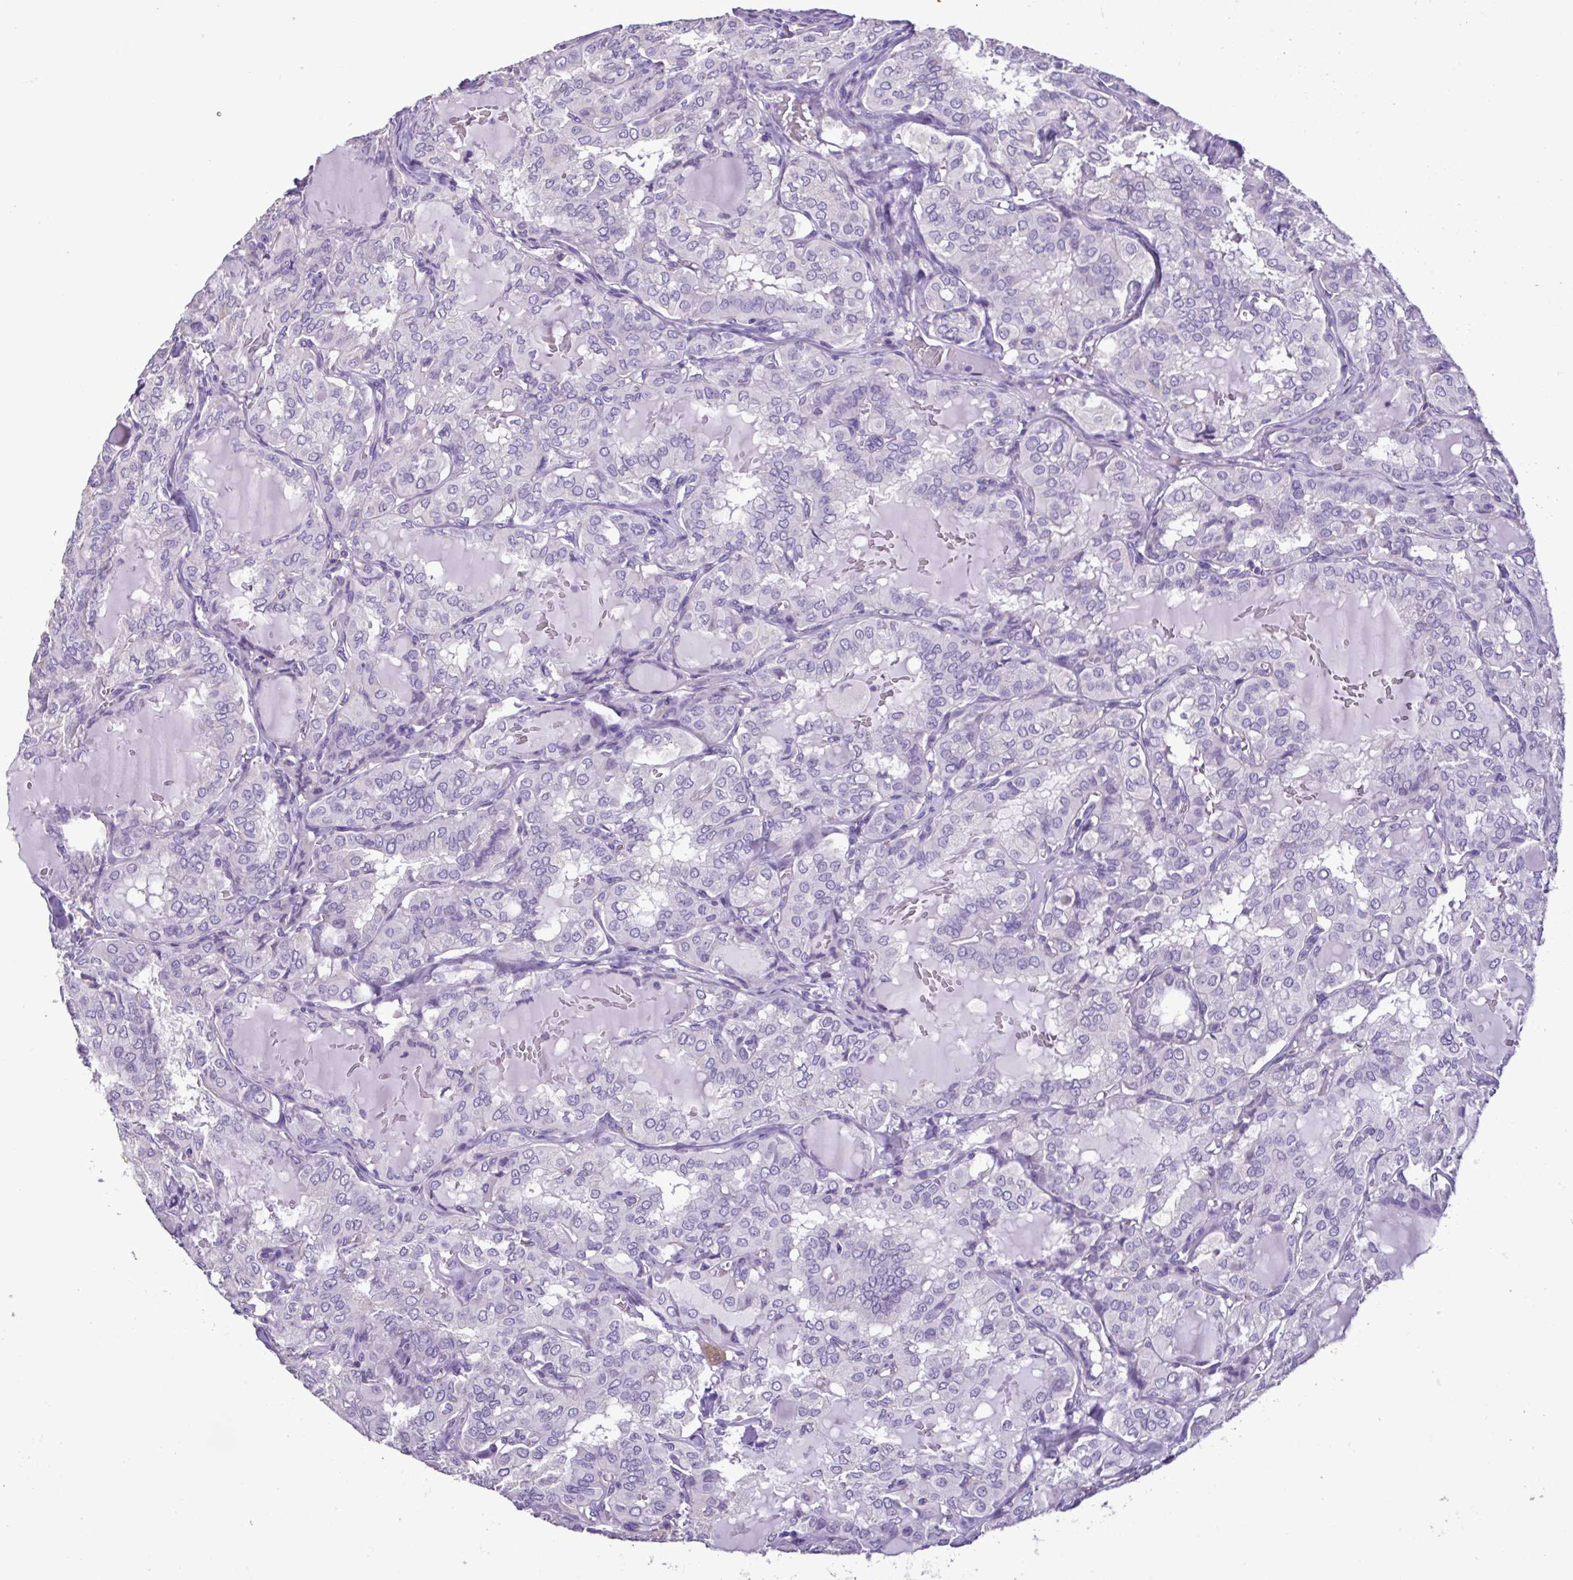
{"staining": {"intensity": "negative", "quantity": "none", "location": "none"}, "tissue": "thyroid cancer", "cell_type": "Tumor cells", "image_type": "cancer", "snomed": [{"axis": "morphology", "description": "Papillary adenocarcinoma, NOS"}, {"axis": "topography", "description": "Thyroid gland"}], "caption": "Immunohistochemistry image of thyroid cancer (papillary adenocarcinoma) stained for a protein (brown), which reveals no expression in tumor cells.", "gene": "PLA2G4E", "patient": {"sex": "male", "age": 20}}